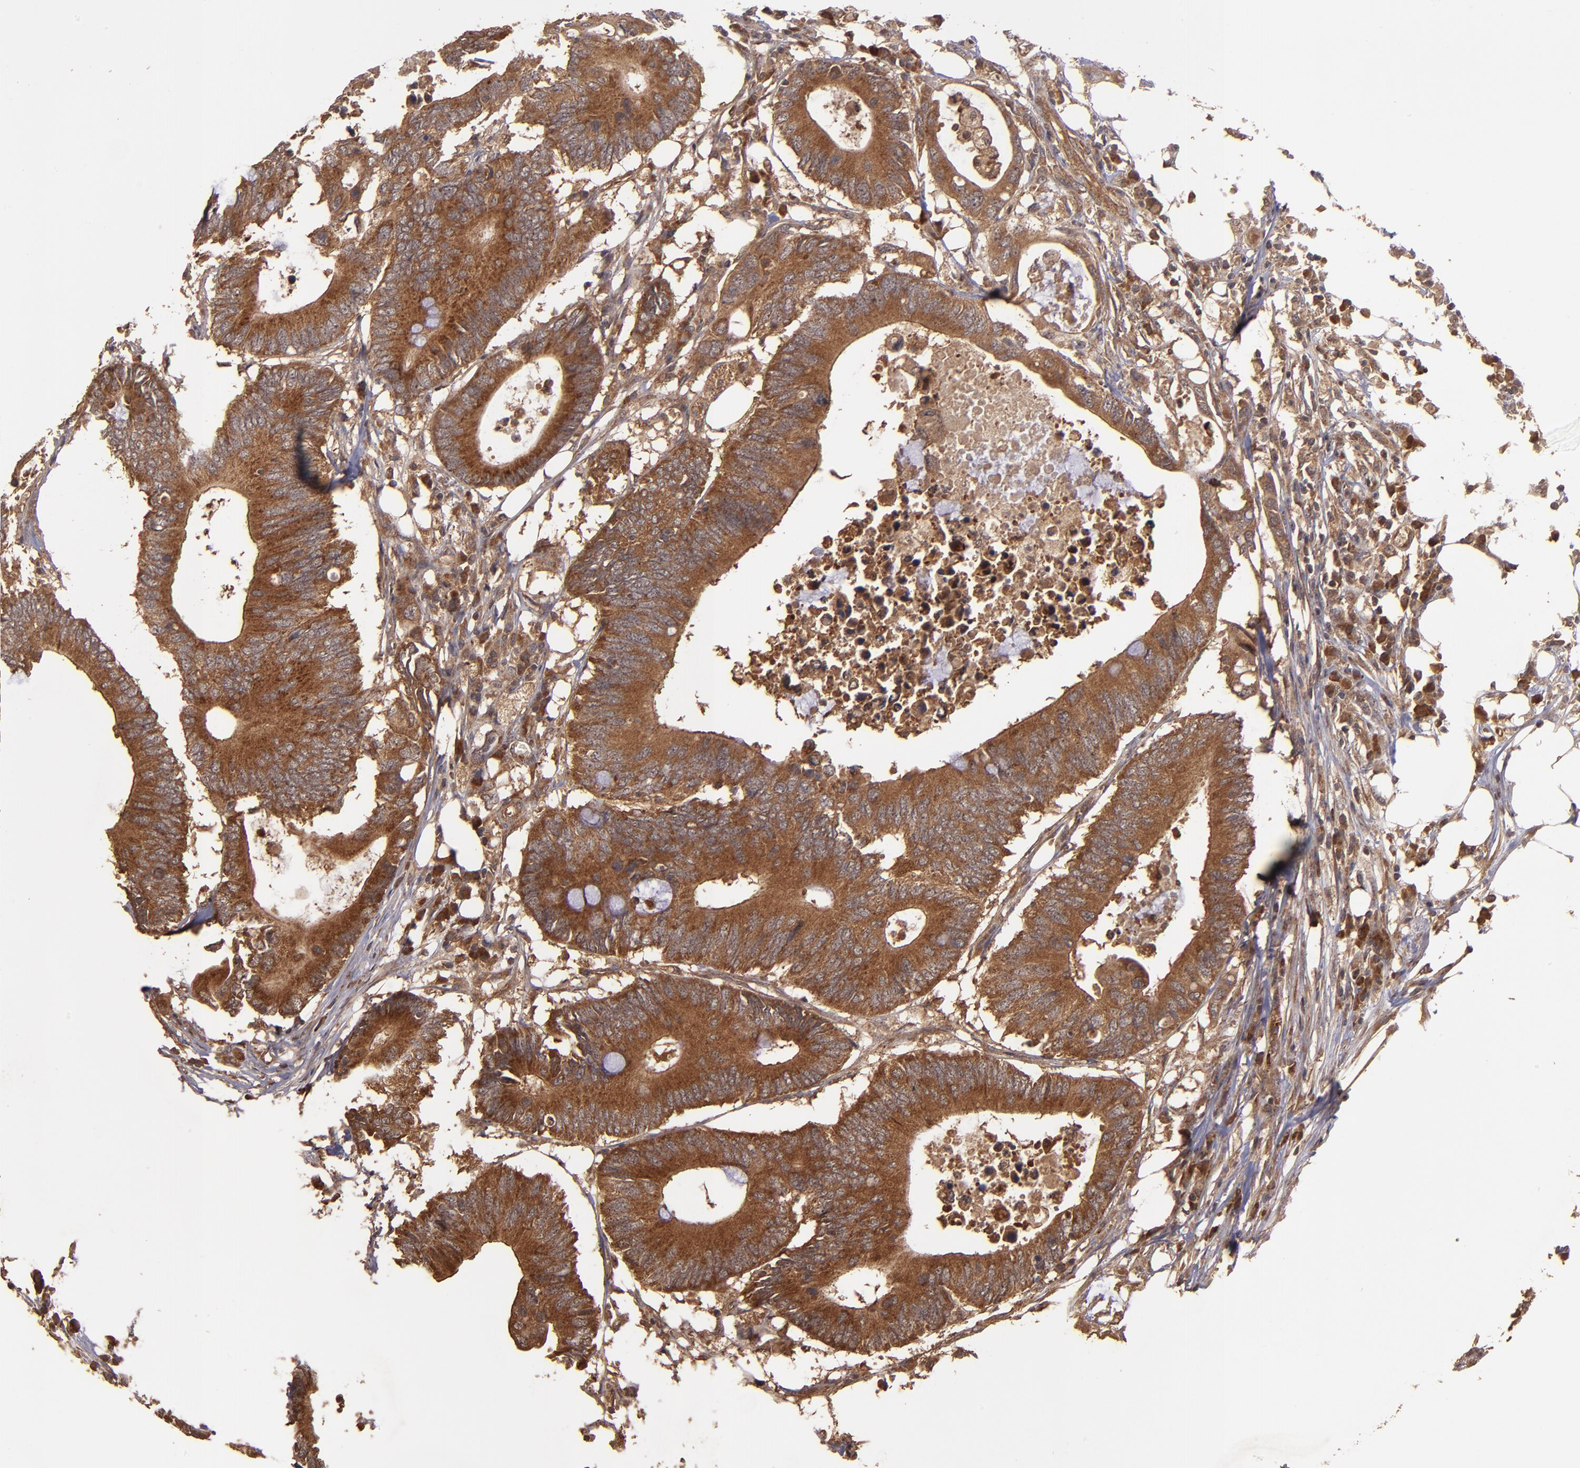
{"staining": {"intensity": "strong", "quantity": ">75%", "location": "cytoplasmic/membranous"}, "tissue": "colorectal cancer", "cell_type": "Tumor cells", "image_type": "cancer", "snomed": [{"axis": "morphology", "description": "Adenocarcinoma, NOS"}, {"axis": "topography", "description": "Colon"}], "caption": "A brown stain labels strong cytoplasmic/membranous staining of a protein in colorectal cancer tumor cells.", "gene": "TXNDC16", "patient": {"sex": "male", "age": 71}}